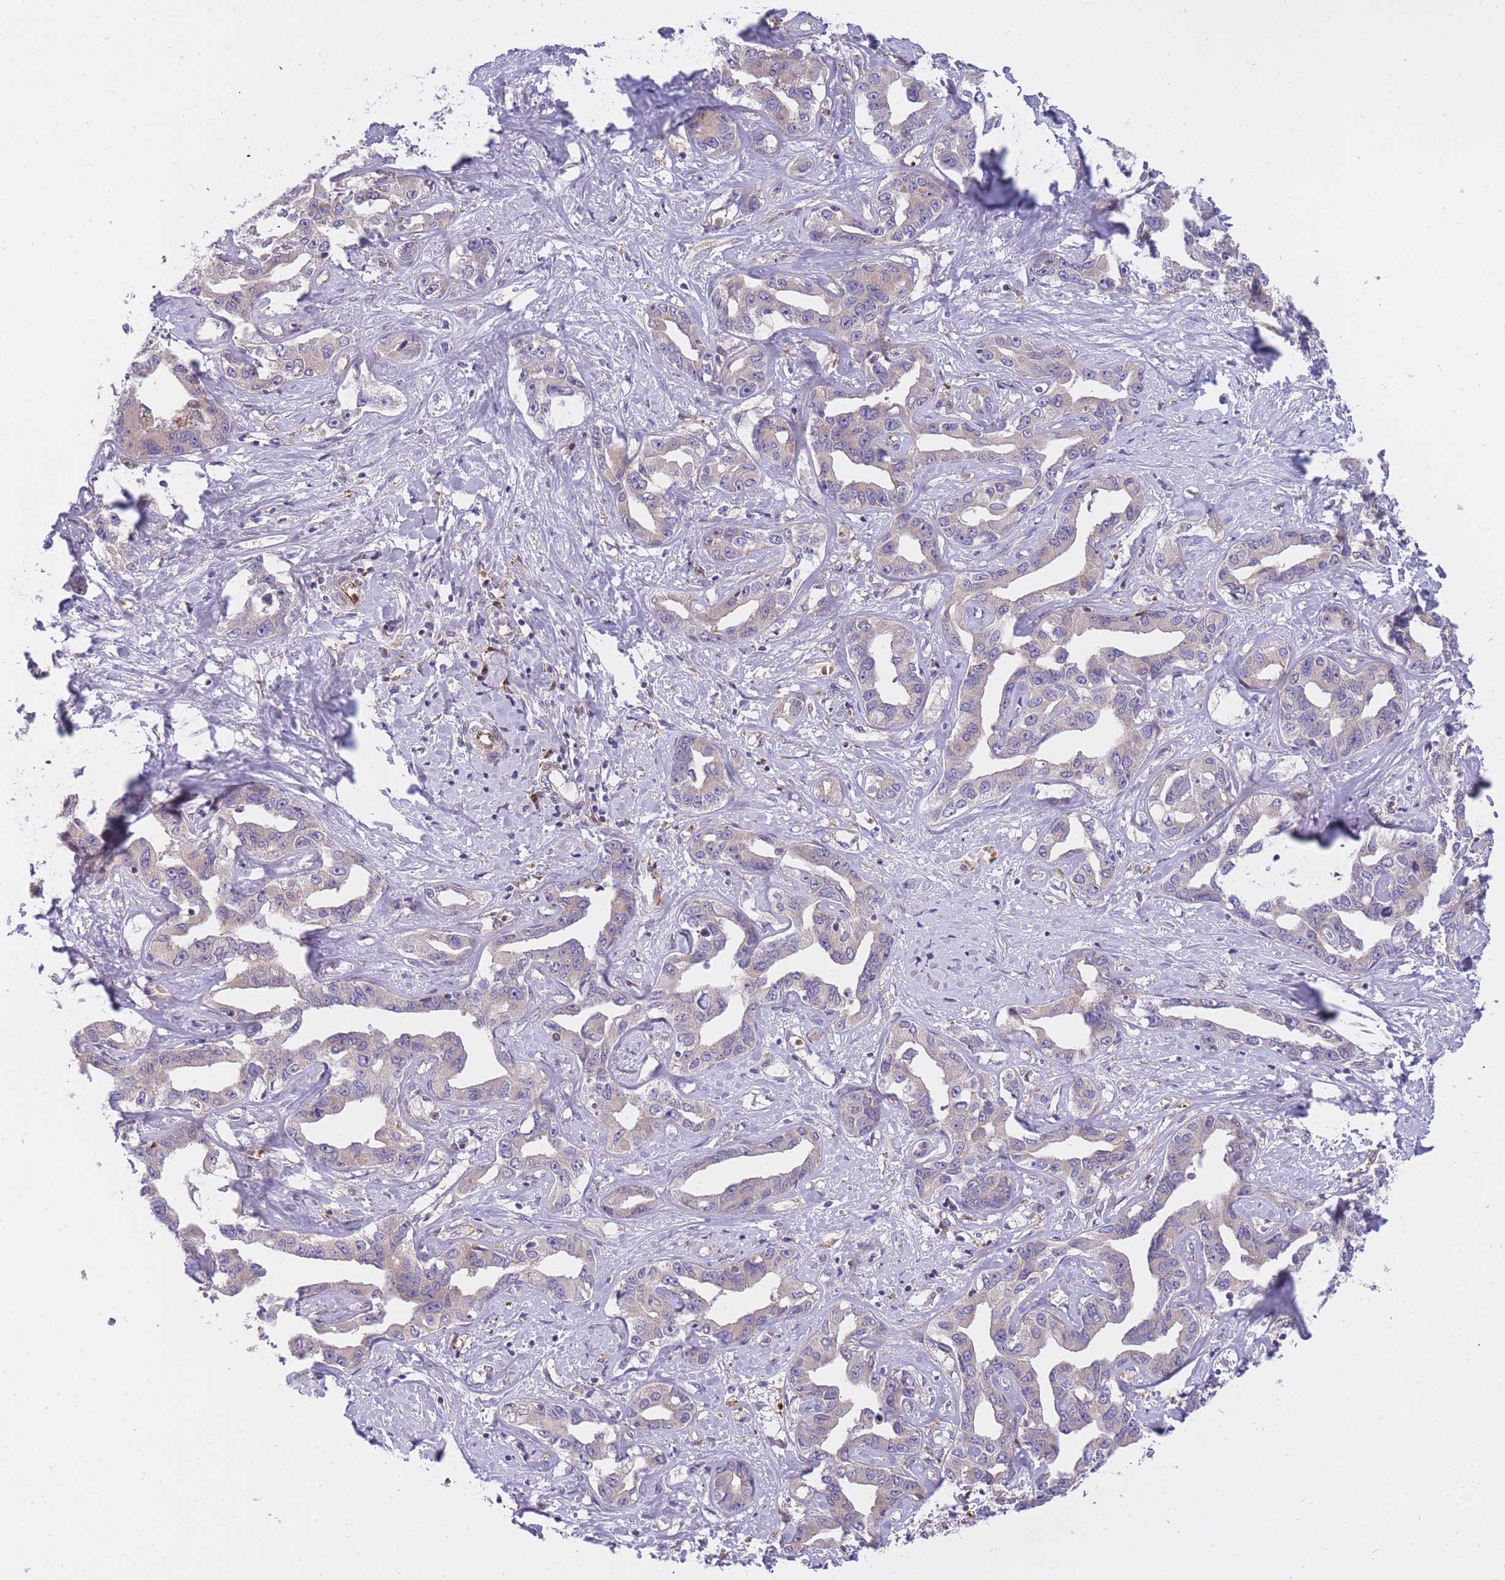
{"staining": {"intensity": "negative", "quantity": "none", "location": "none"}, "tissue": "liver cancer", "cell_type": "Tumor cells", "image_type": "cancer", "snomed": [{"axis": "morphology", "description": "Cholangiocarcinoma"}, {"axis": "topography", "description": "Liver"}], "caption": "Liver cholangiocarcinoma was stained to show a protein in brown. There is no significant positivity in tumor cells.", "gene": "CRYGN", "patient": {"sex": "male", "age": 59}}